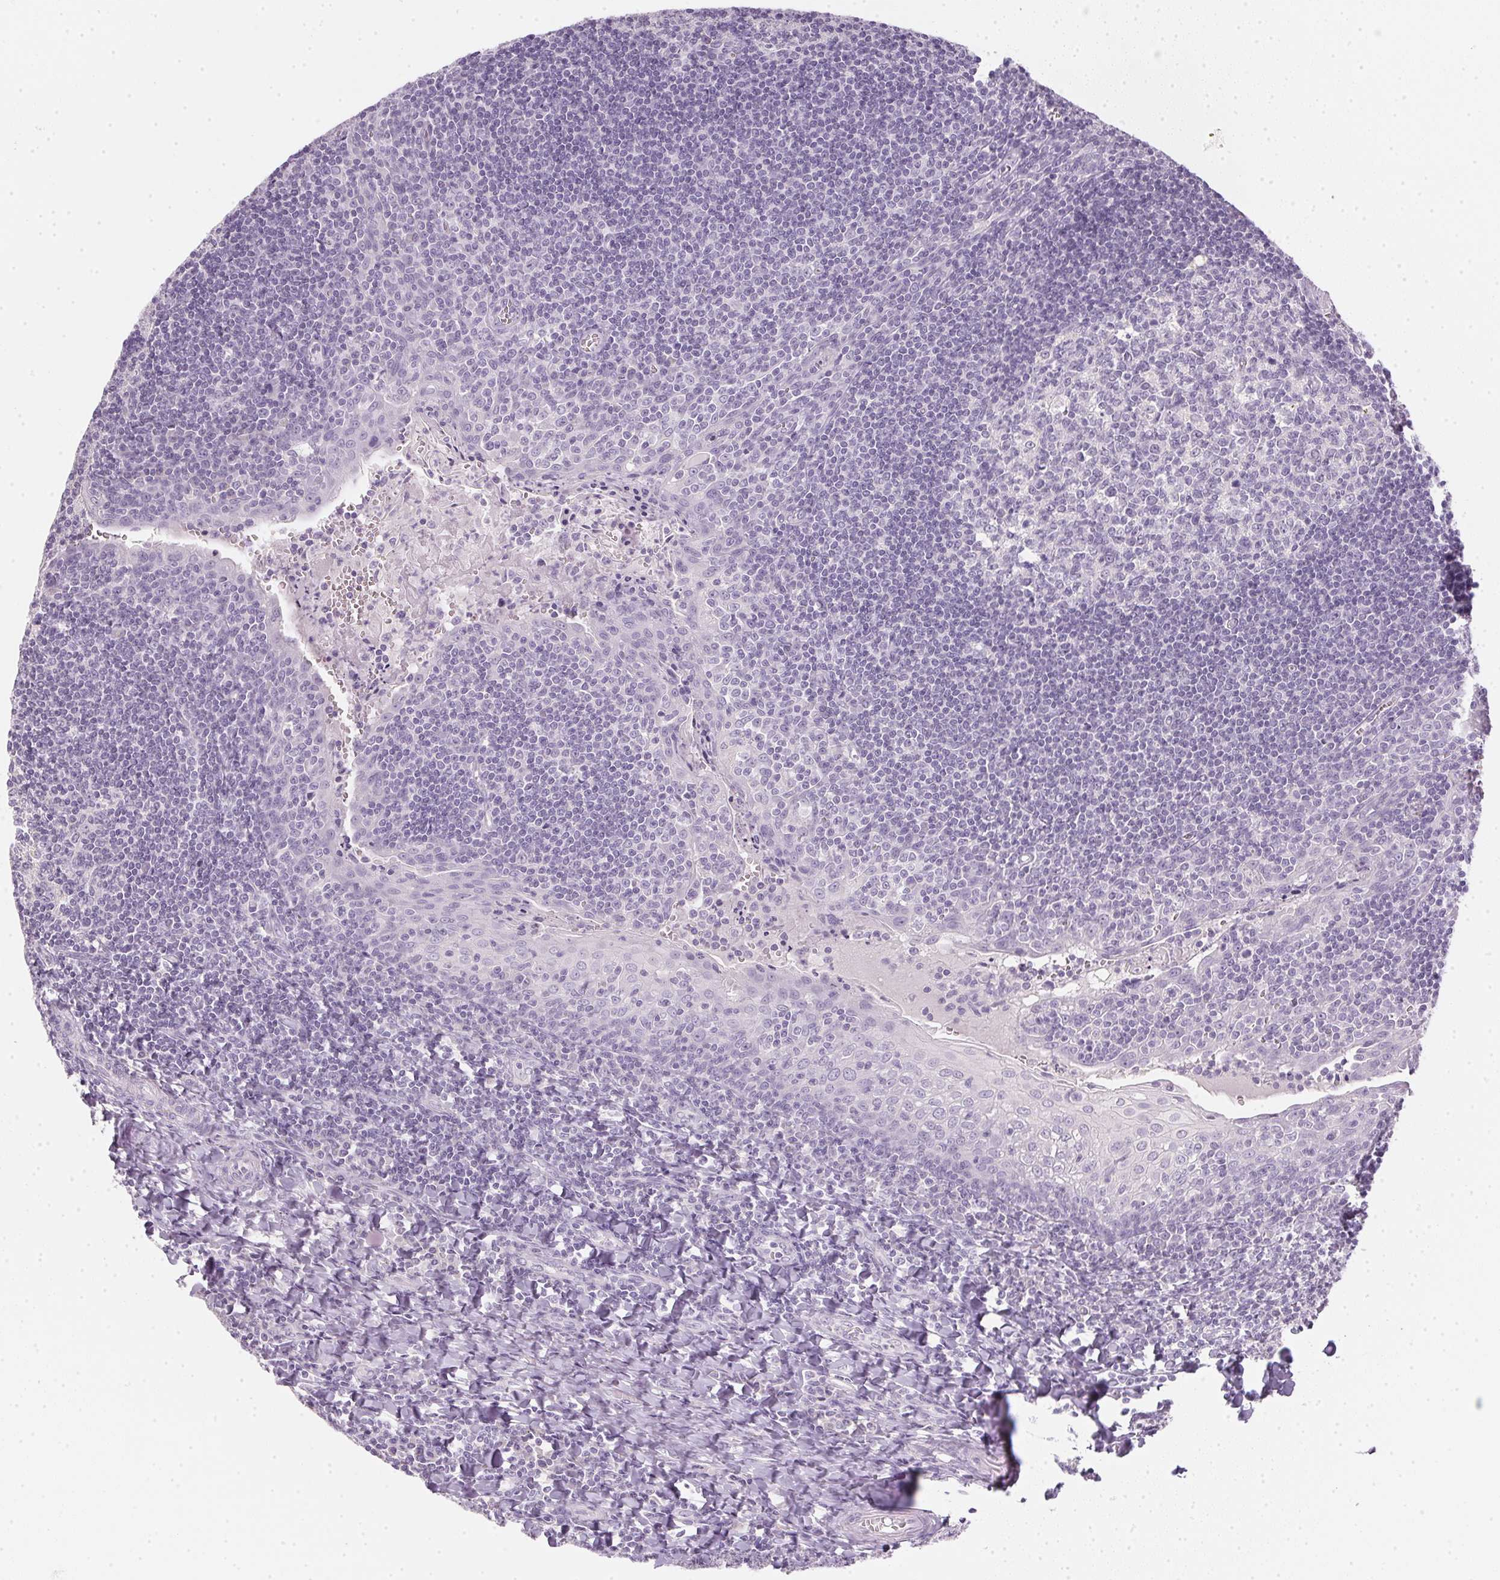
{"staining": {"intensity": "negative", "quantity": "none", "location": "none"}, "tissue": "tonsil", "cell_type": "Germinal center cells", "image_type": "normal", "snomed": [{"axis": "morphology", "description": "Normal tissue, NOS"}, {"axis": "morphology", "description": "Inflammation, NOS"}, {"axis": "topography", "description": "Tonsil"}], "caption": "Benign tonsil was stained to show a protein in brown. There is no significant positivity in germinal center cells.", "gene": "TMEM72", "patient": {"sex": "female", "age": 31}}